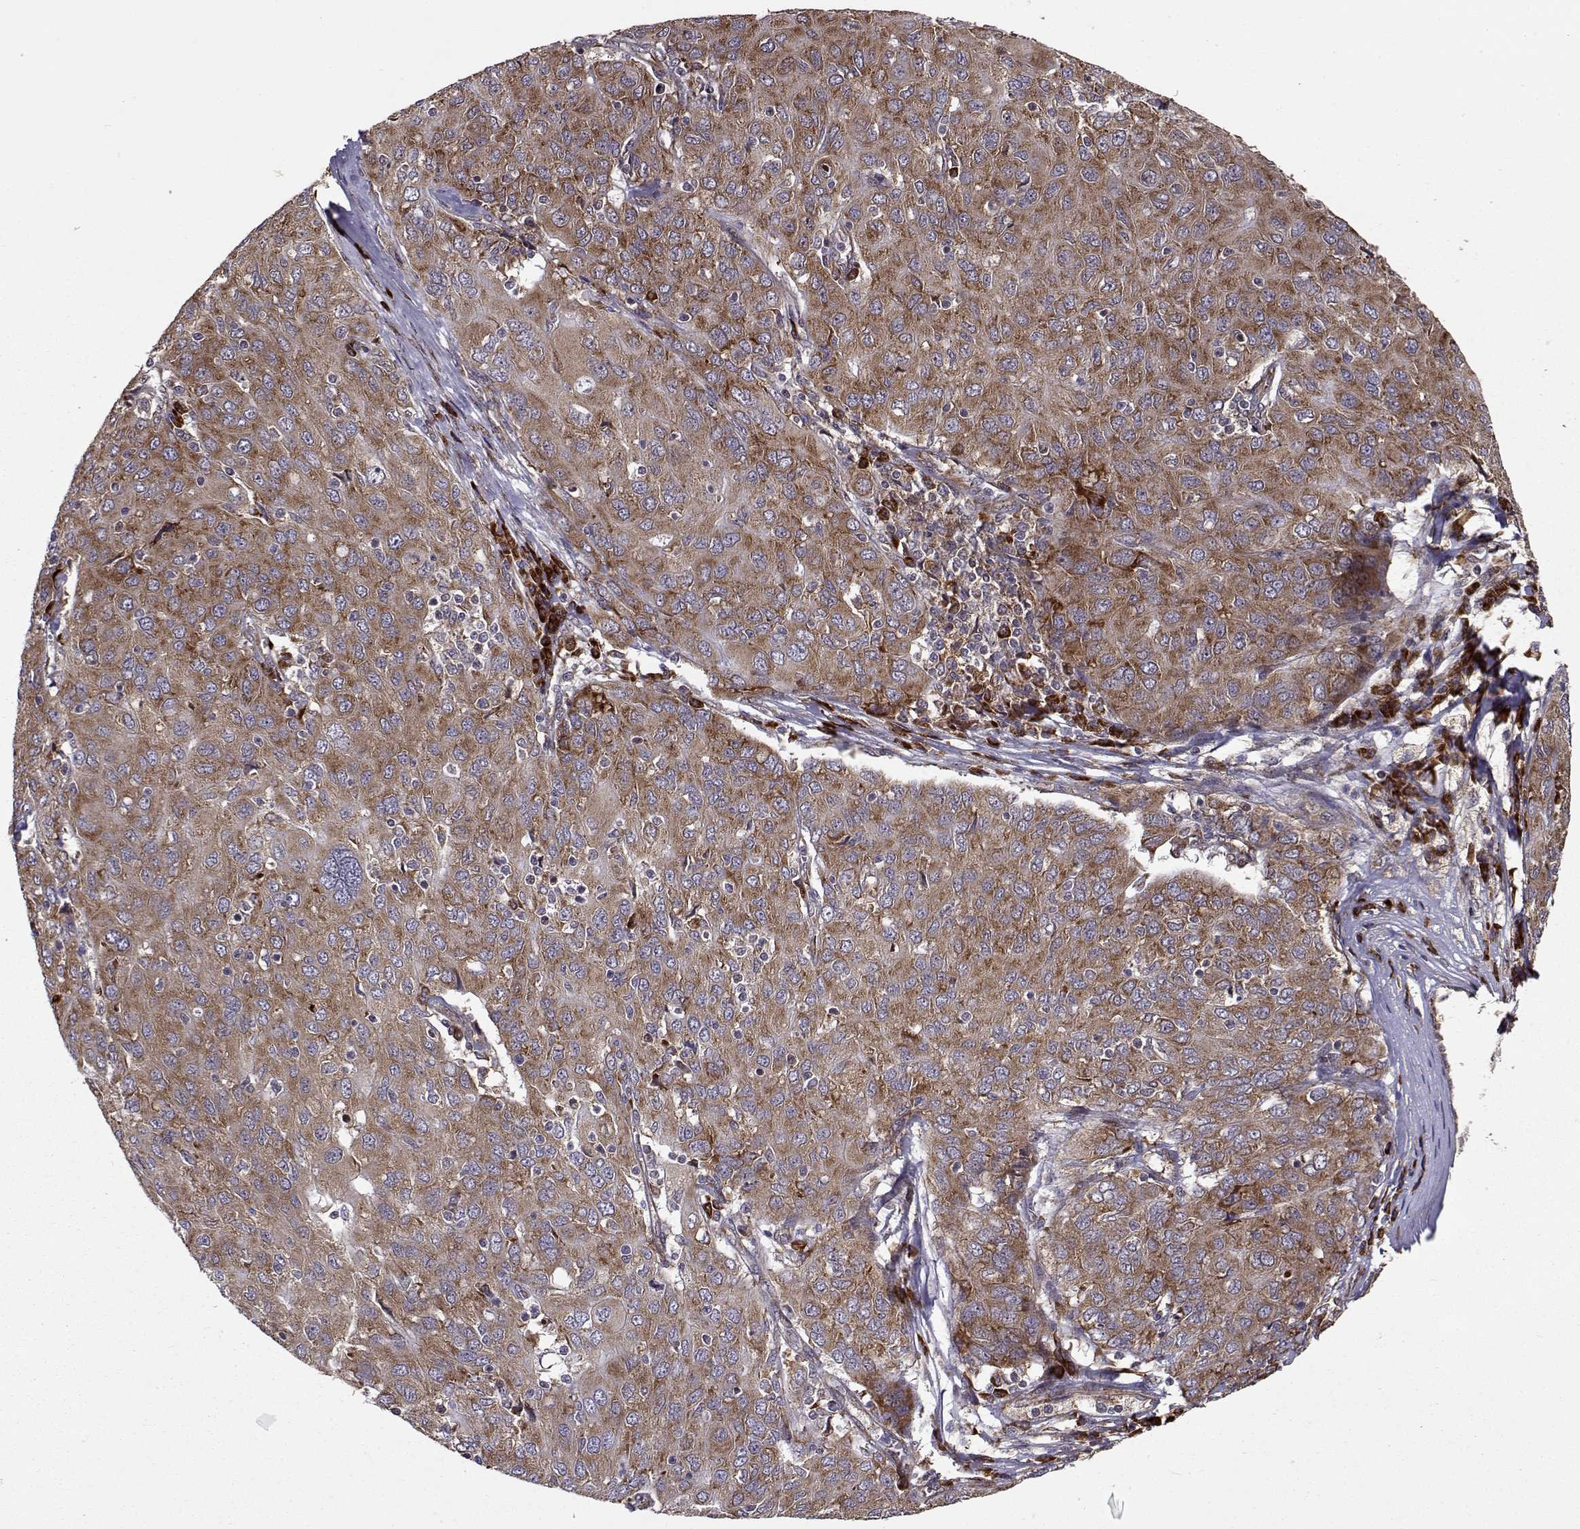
{"staining": {"intensity": "strong", "quantity": ">75%", "location": "cytoplasmic/membranous"}, "tissue": "ovarian cancer", "cell_type": "Tumor cells", "image_type": "cancer", "snomed": [{"axis": "morphology", "description": "Carcinoma, endometroid"}, {"axis": "topography", "description": "Ovary"}], "caption": "Ovarian endometroid carcinoma stained for a protein (brown) demonstrates strong cytoplasmic/membranous positive expression in approximately >75% of tumor cells.", "gene": "RPL31", "patient": {"sex": "female", "age": 50}}